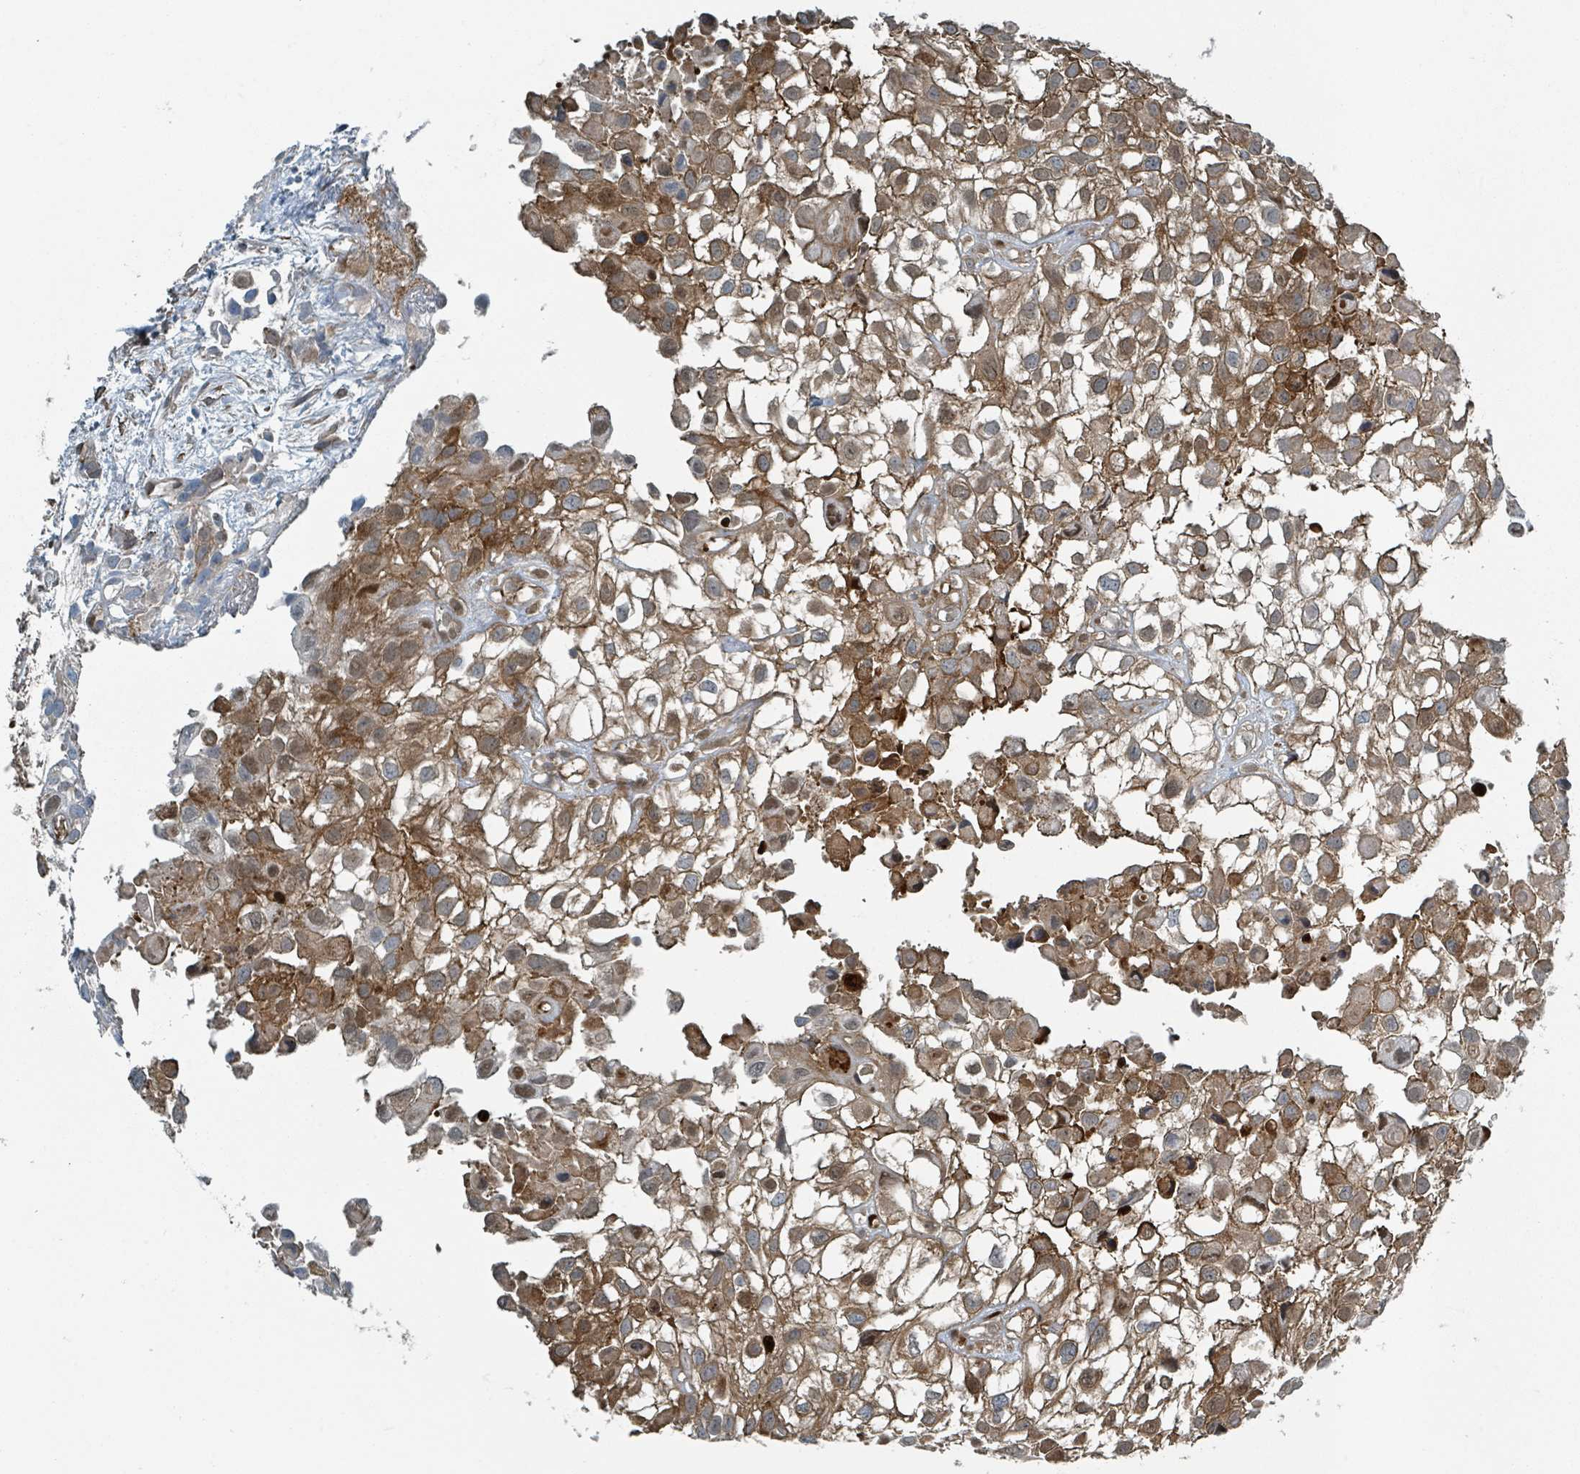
{"staining": {"intensity": "moderate", "quantity": ">75%", "location": "cytoplasmic/membranous"}, "tissue": "urothelial cancer", "cell_type": "Tumor cells", "image_type": "cancer", "snomed": [{"axis": "morphology", "description": "Urothelial carcinoma, High grade"}, {"axis": "topography", "description": "Urinary bladder"}], "caption": "Immunohistochemistry (IHC) of human urothelial carcinoma (high-grade) exhibits medium levels of moderate cytoplasmic/membranous expression in approximately >75% of tumor cells.", "gene": "RHPN2", "patient": {"sex": "male", "age": 56}}